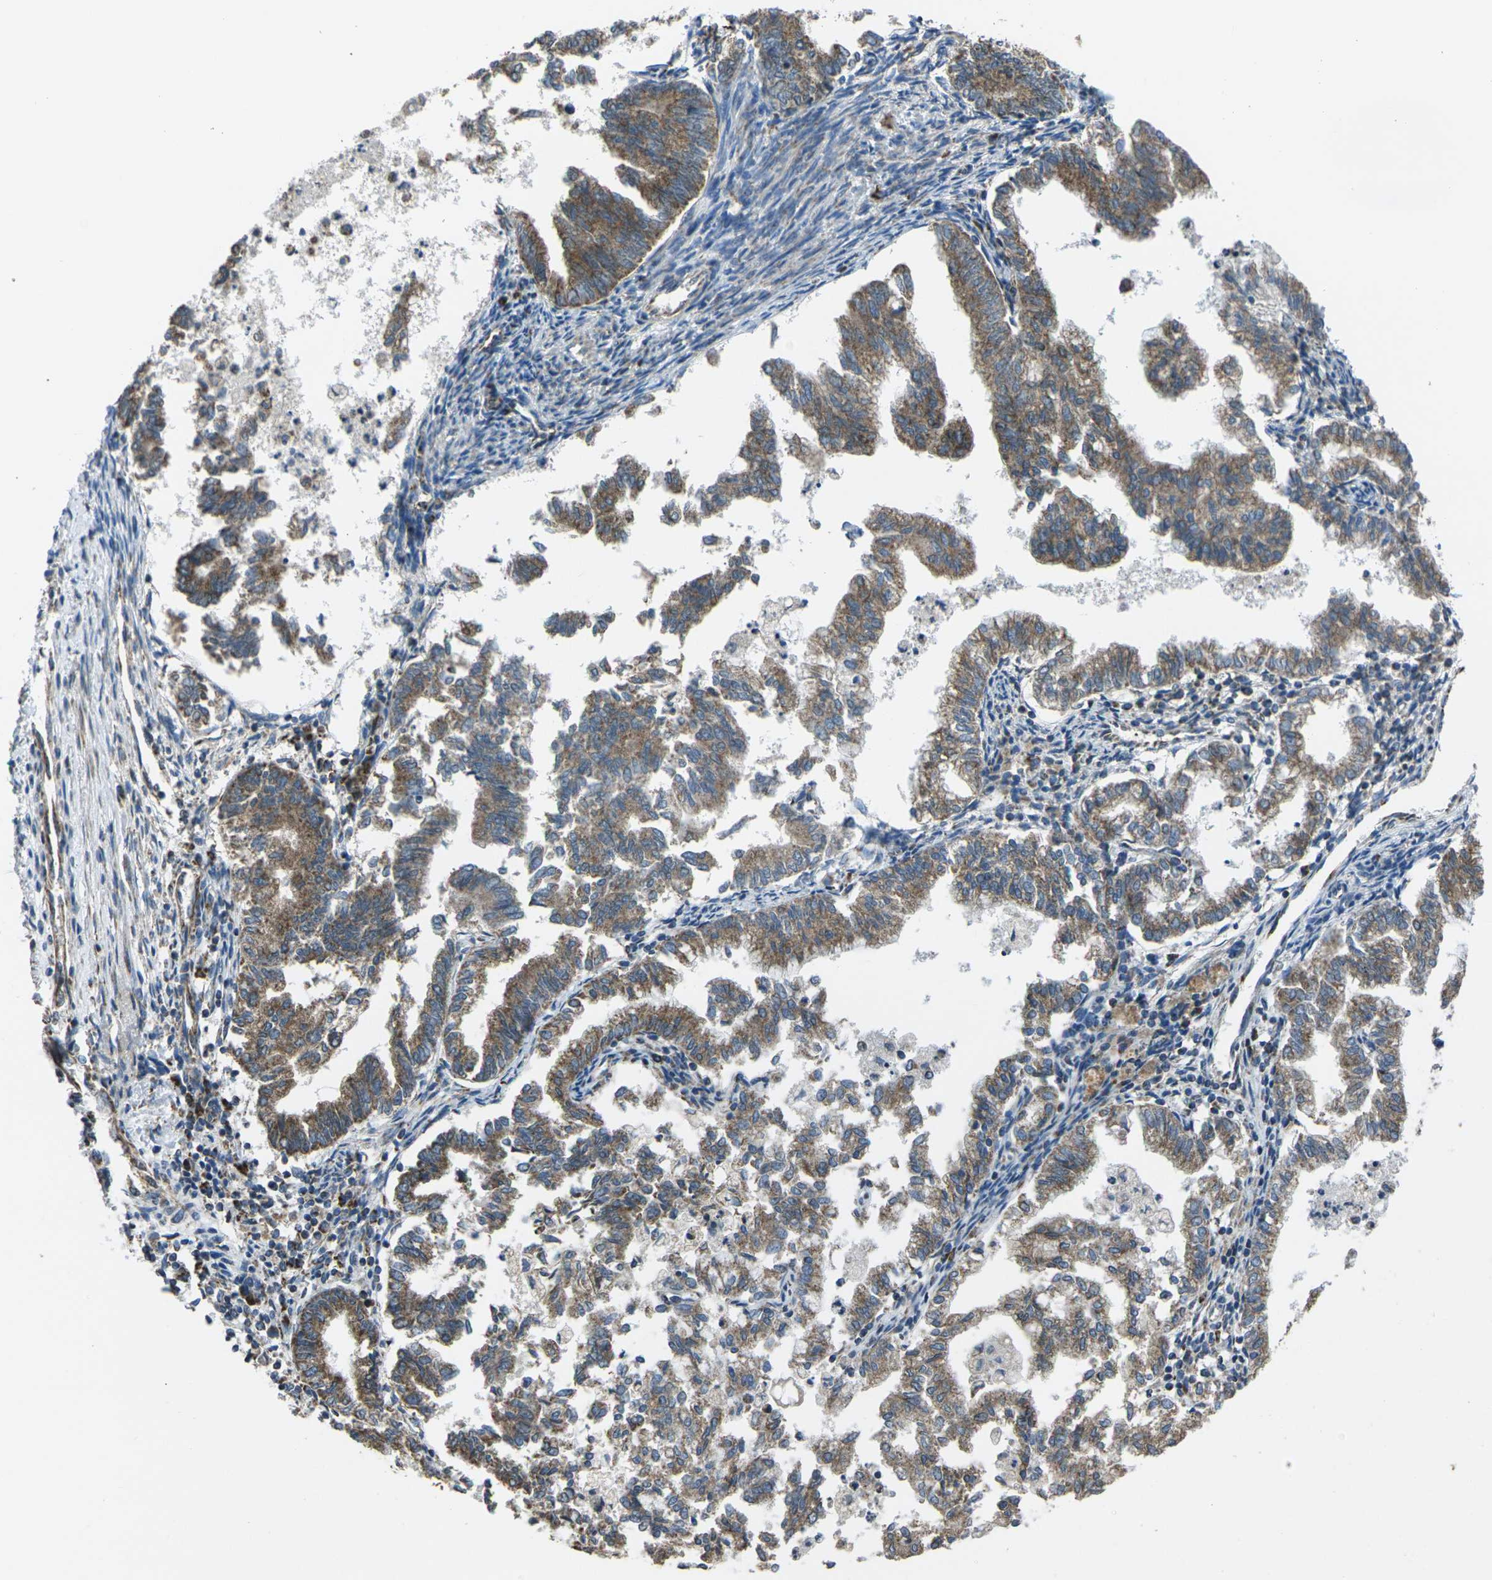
{"staining": {"intensity": "moderate", "quantity": ">75%", "location": "cytoplasmic/membranous"}, "tissue": "endometrial cancer", "cell_type": "Tumor cells", "image_type": "cancer", "snomed": [{"axis": "morphology", "description": "Necrosis, NOS"}, {"axis": "morphology", "description": "Adenocarcinoma, NOS"}, {"axis": "topography", "description": "Endometrium"}], "caption": "This is a photomicrograph of immunohistochemistry staining of adenocarcinoma (endometrial), which shows moderate expression in the cytoplasmic/membranous of tumor cells.", "gene": "TMEM120B", "patient": {"sex": "female", "age": 79}}